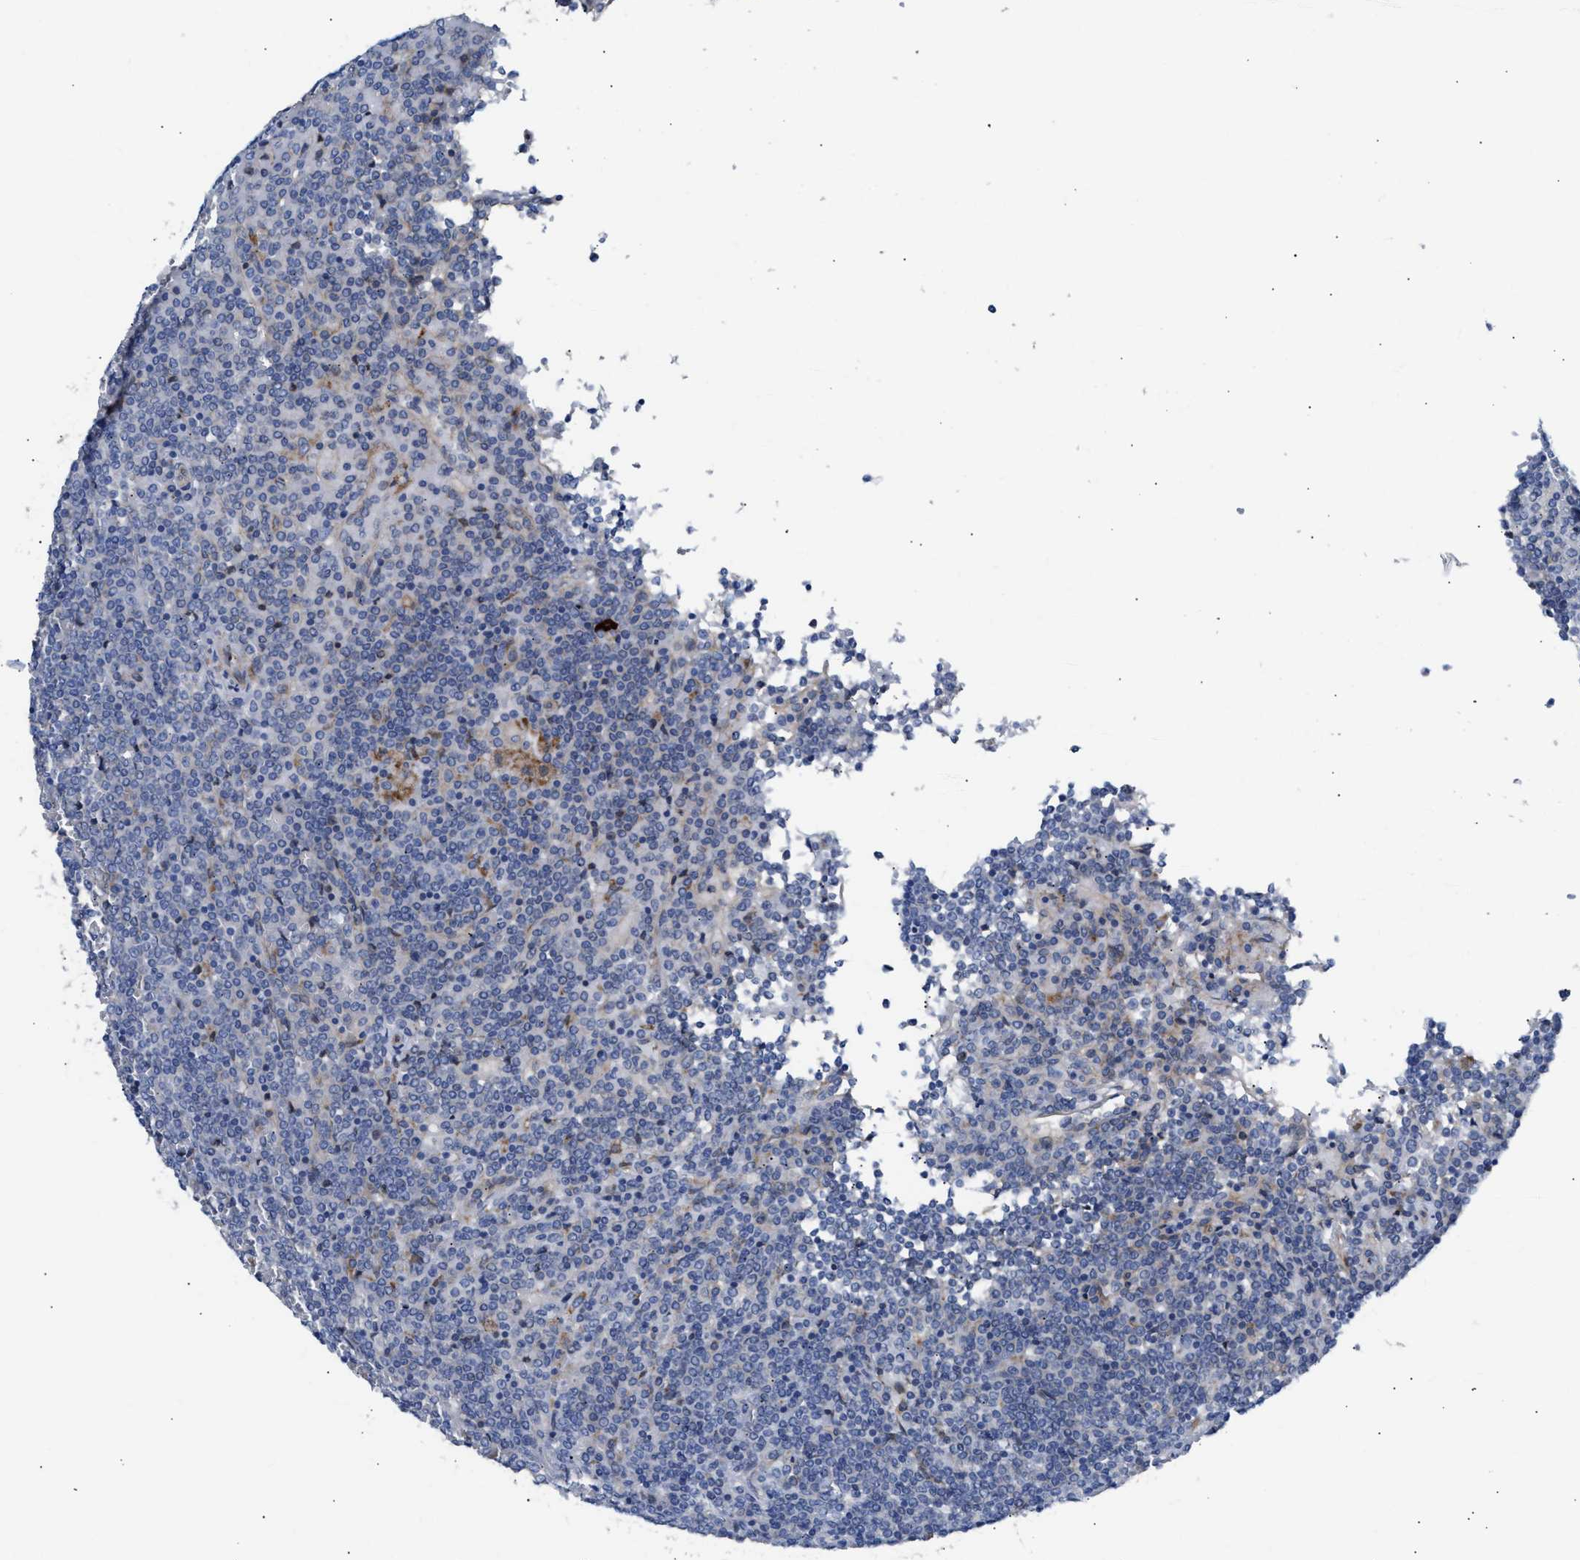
{"staining": {"intensity": "negative", "quantity": "none", "location": "none"}, "tissue": "lymphoma", "cell_type": "Tumor cells", "image_type": "cancer", "snomed": [{"axis": "morphology", "description": "Malignant lymphoma, non-Hodgkin's type, Low grade"}, {"axis": "topography", "description": "Spleen"}], "caption": "Histopathology image shows no significant protein expression in tumor cells of lymphoma.", "gene": "FHL1", "patient": {"sex": "female", "age": 19}}